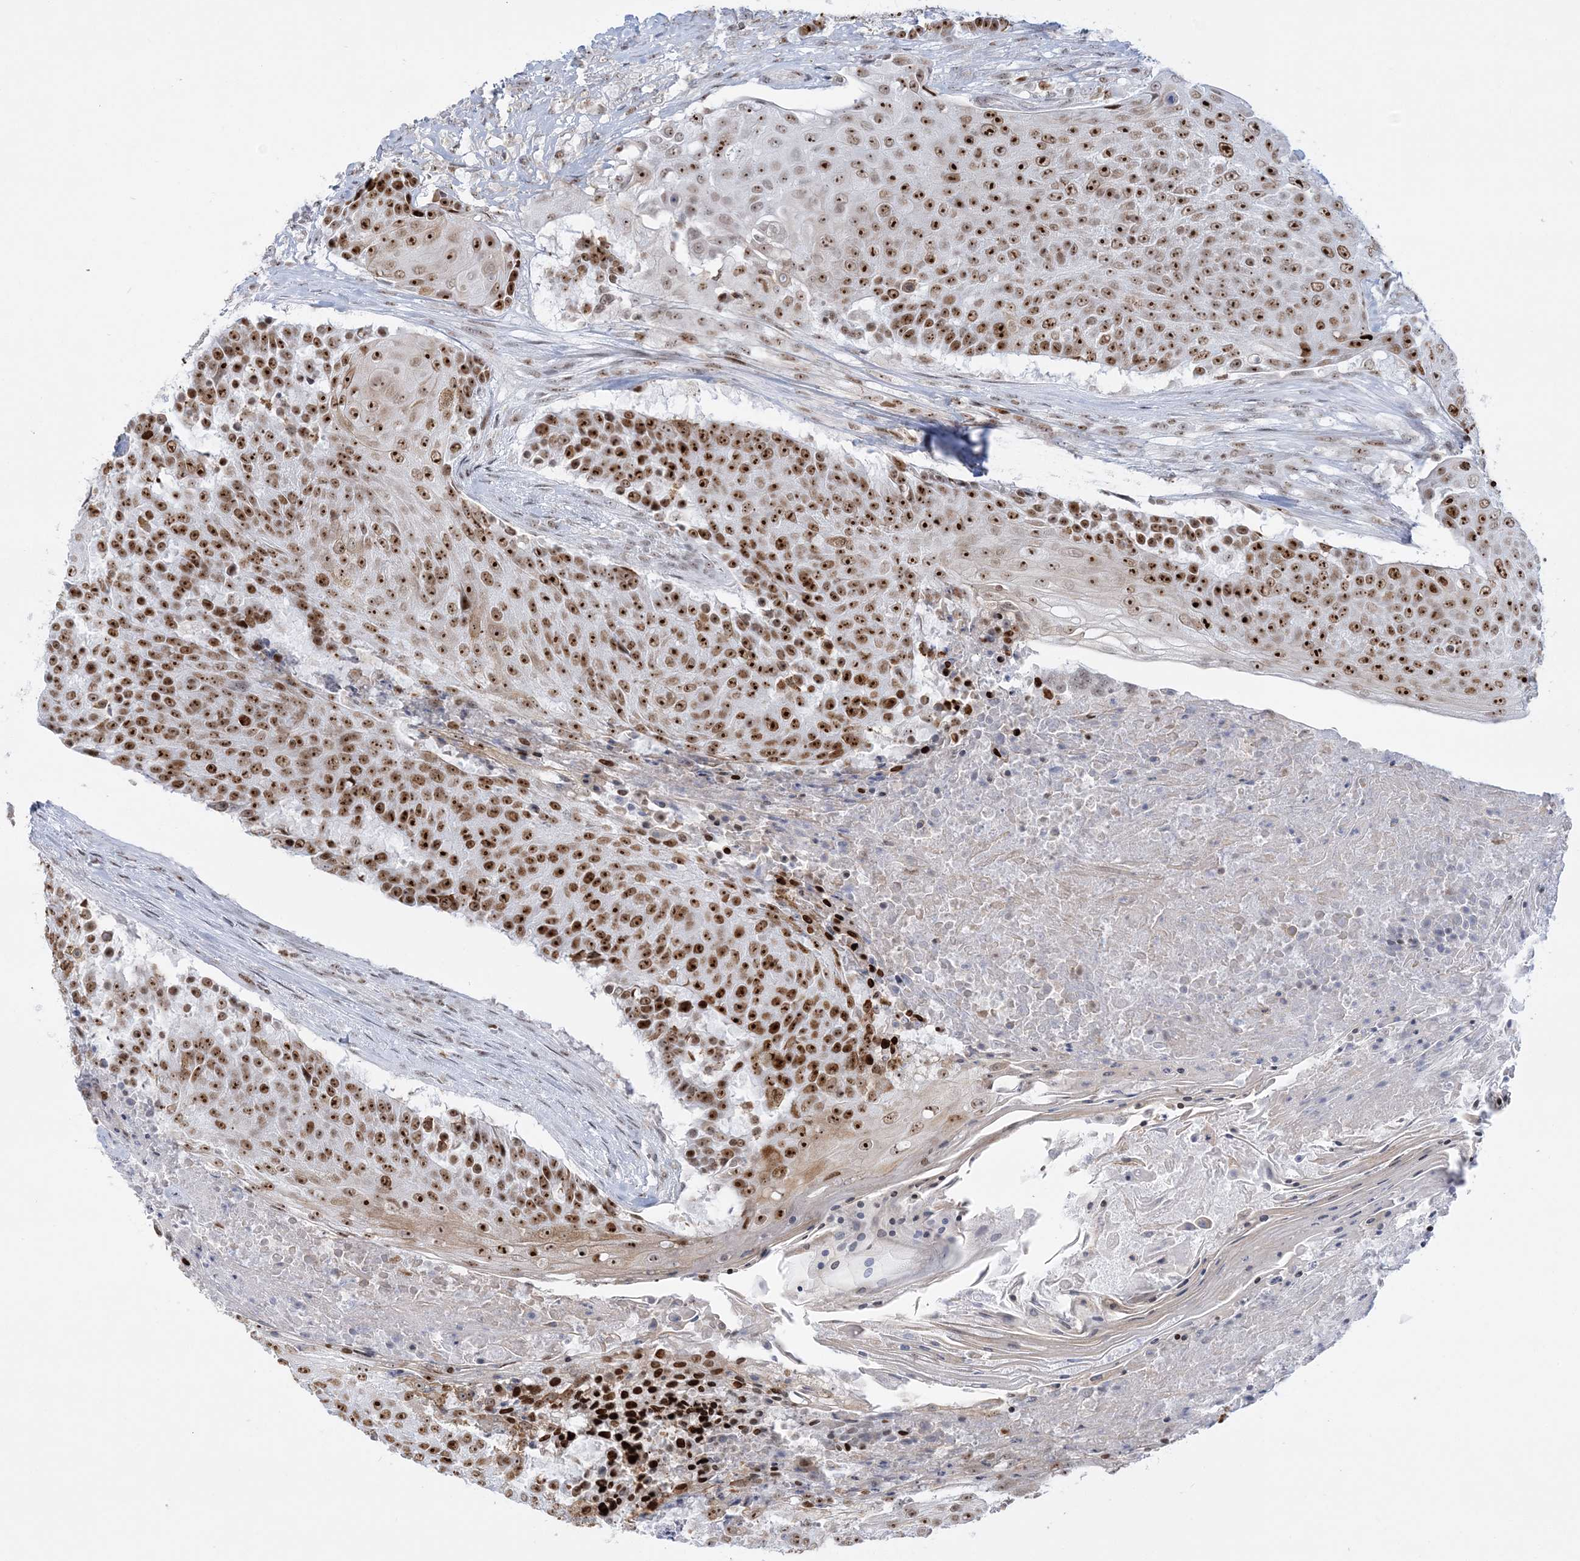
{"staining": {"intensity": "strong", "quantity": ">75%", "location": "nuclear"}, "tissue": "urothelial cancer", "cell_type": "Tumor cells", "image_type": "cancer", "snomed": [{"axis": "morphology", "description": "Urothelial carcinoma, High grade"}, {"axis": "topography", "description": "Urinary bladder"}], "caption": "Urothelial cancer stained with a protein marker demonstrates strong staining in tumor cells.", "gene": "DDX21", "patient": {"sex": "female", "age": 63}}